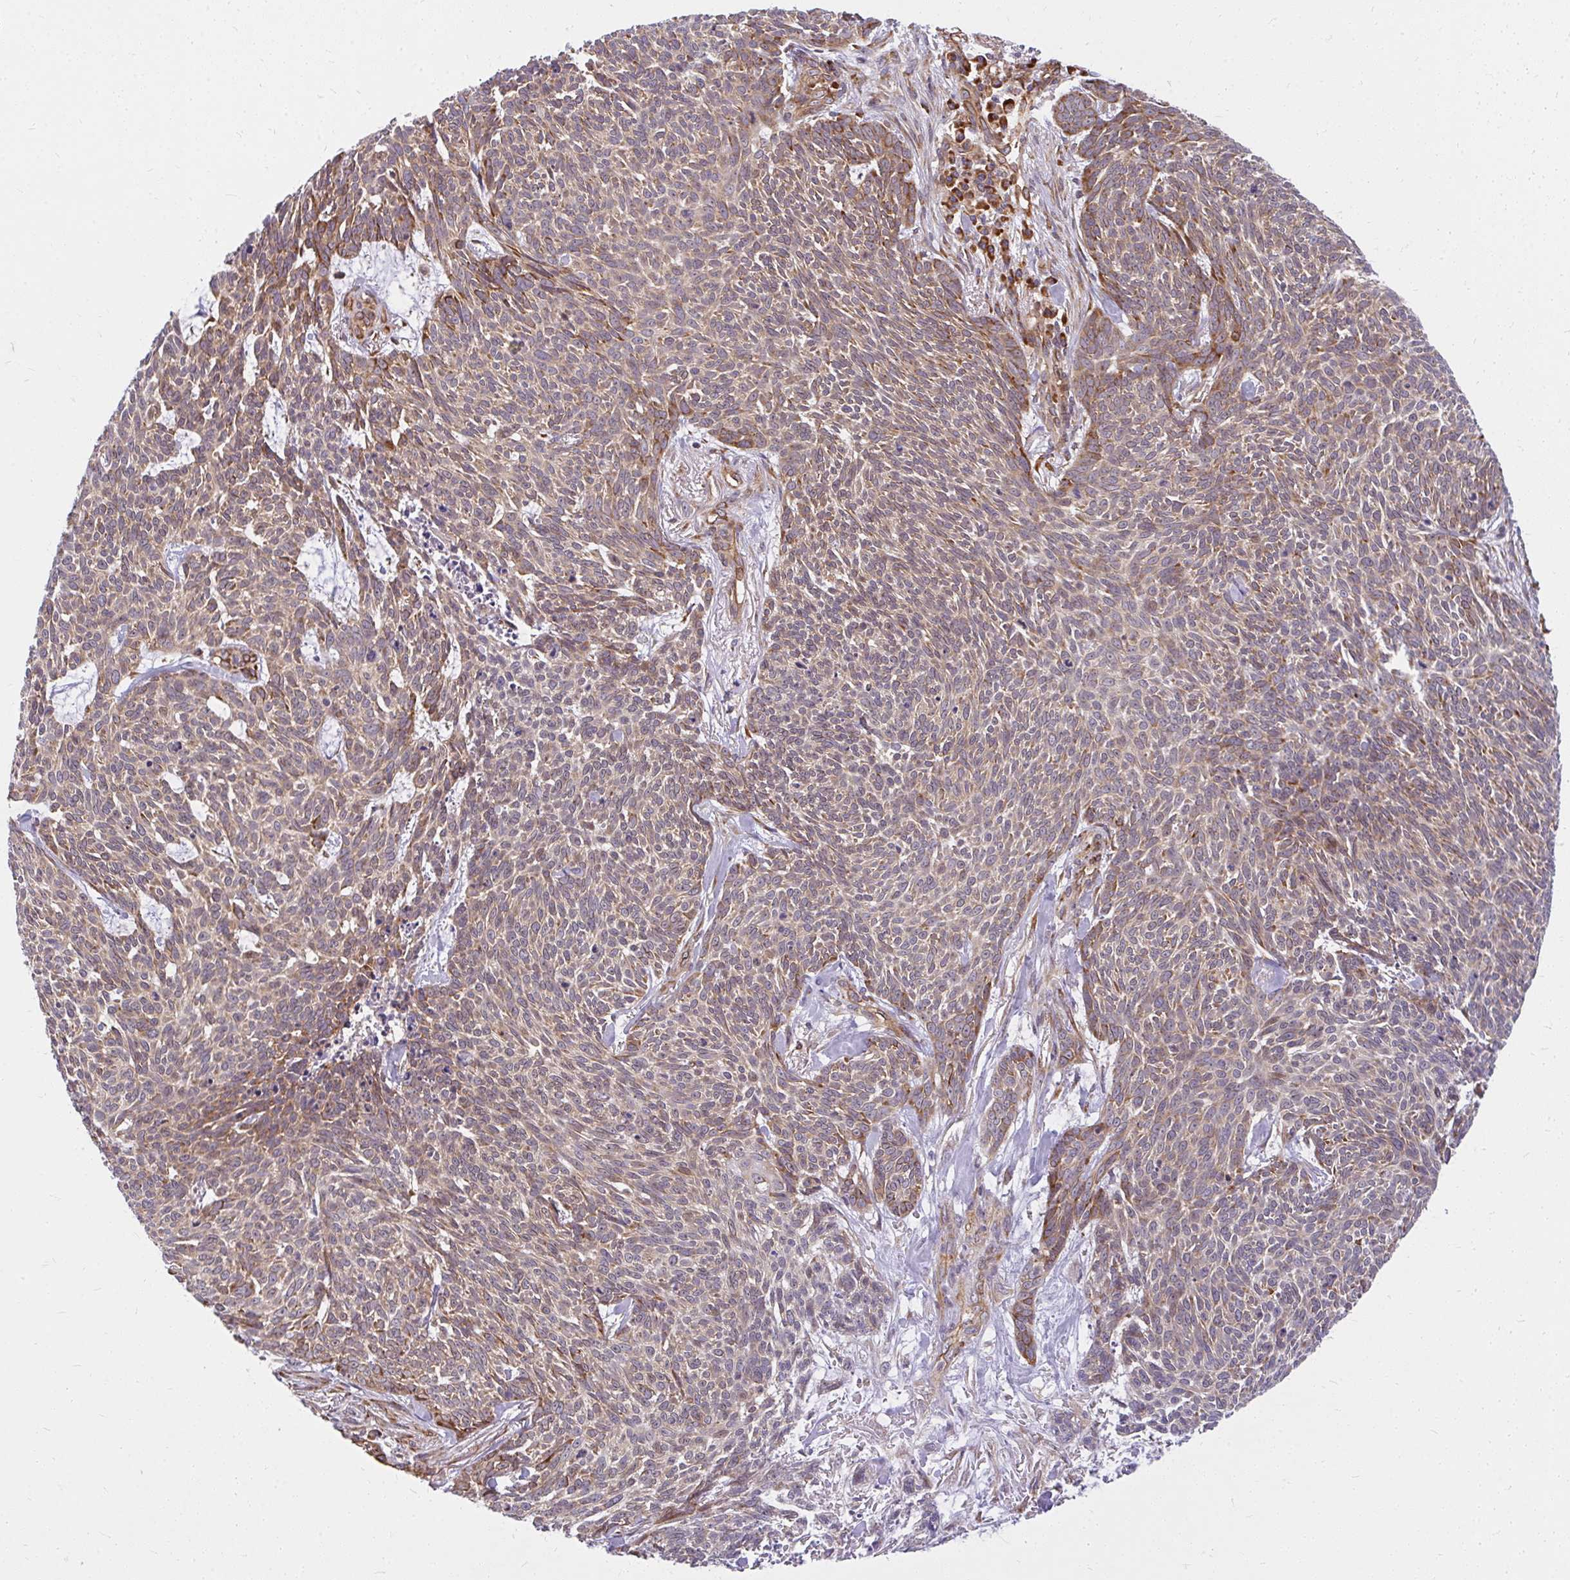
{"staining": {"intensity": "moderate", "quantity": "25%-75%", "location": "cytoplasmic/membranous"}, "tissue": "skin cancer", "cell_type": "Tumor cells", "image_type": "cancer", "snomed": [{"axis": "morphology", "description": "Basal cell carcinoma"}, {"axis": "topography", "description": "Skin"}], "caption": "Immunohistochemical staining of human skin cancer shows moderate cytoplasmic/membranous protein expression in about 25%-75% of tumor cells.", "gene": "RSKR", "patient": {"sex": "female", "age": 93}}